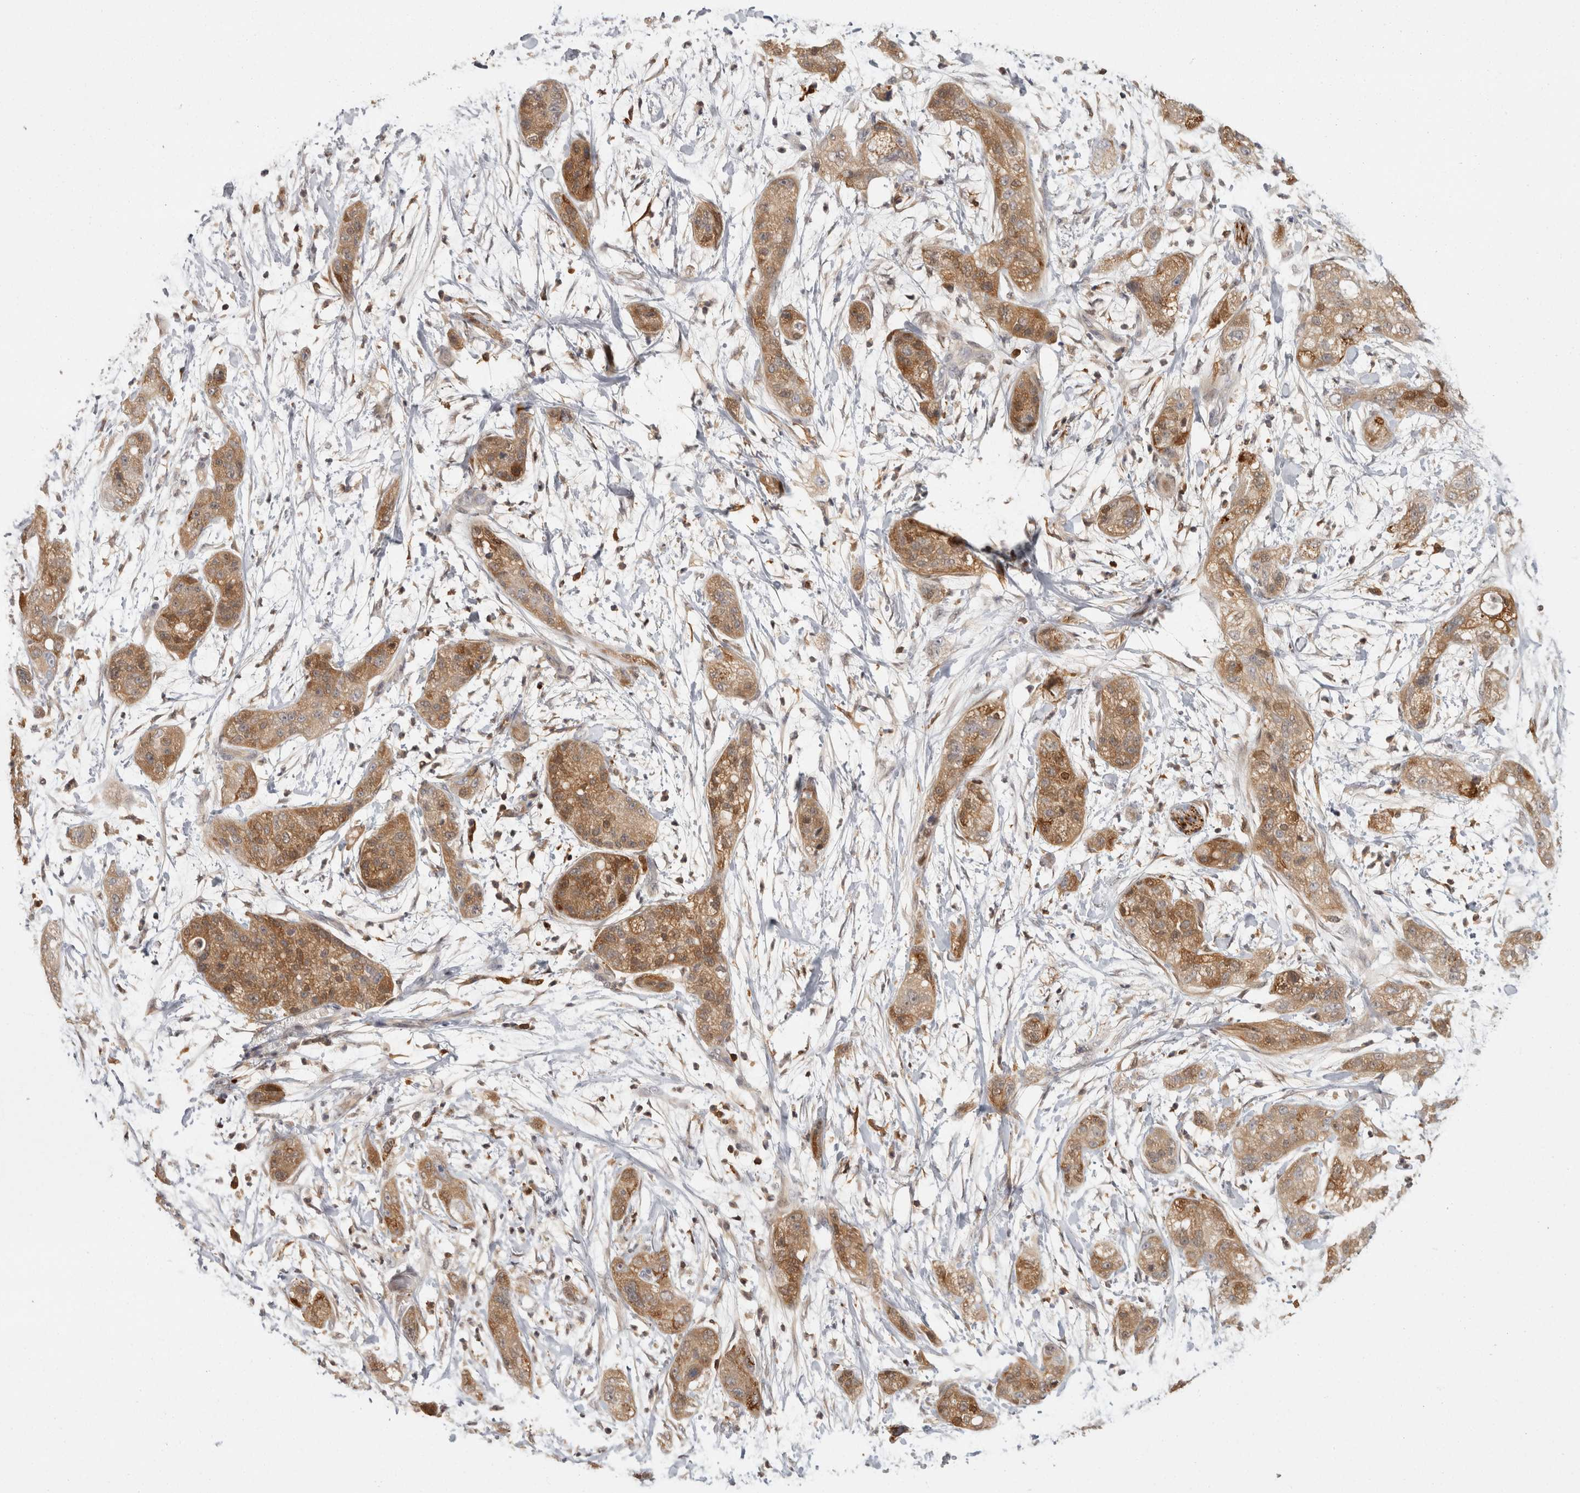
{"staining": {"intensity": "moderate", "quantity": ">75%", "location": "cytoplasmic/membranous,nuclear"}, "tissue": "pancreatic cancer", "cell_type": "Tumor cells", "image_type": "cancer", "snomed": [{"axis": "morphology", "description": "Adenocarcinoma, NOS"}, {"axis": "topography", "description": "Pancreas"}], "caption": "This photomicrograph exhibits adenocarcinoma (pancreatic) stained with immunohistochemistry (IHC) to label a protein in brown. The cytoplasmic/membranous and nuclear of tumor cells show moderate positivity for the protein. Nuclei are counter-stained blue.", "gene": "ACAT2", "patient": {"sex": "female", "age": 78}}